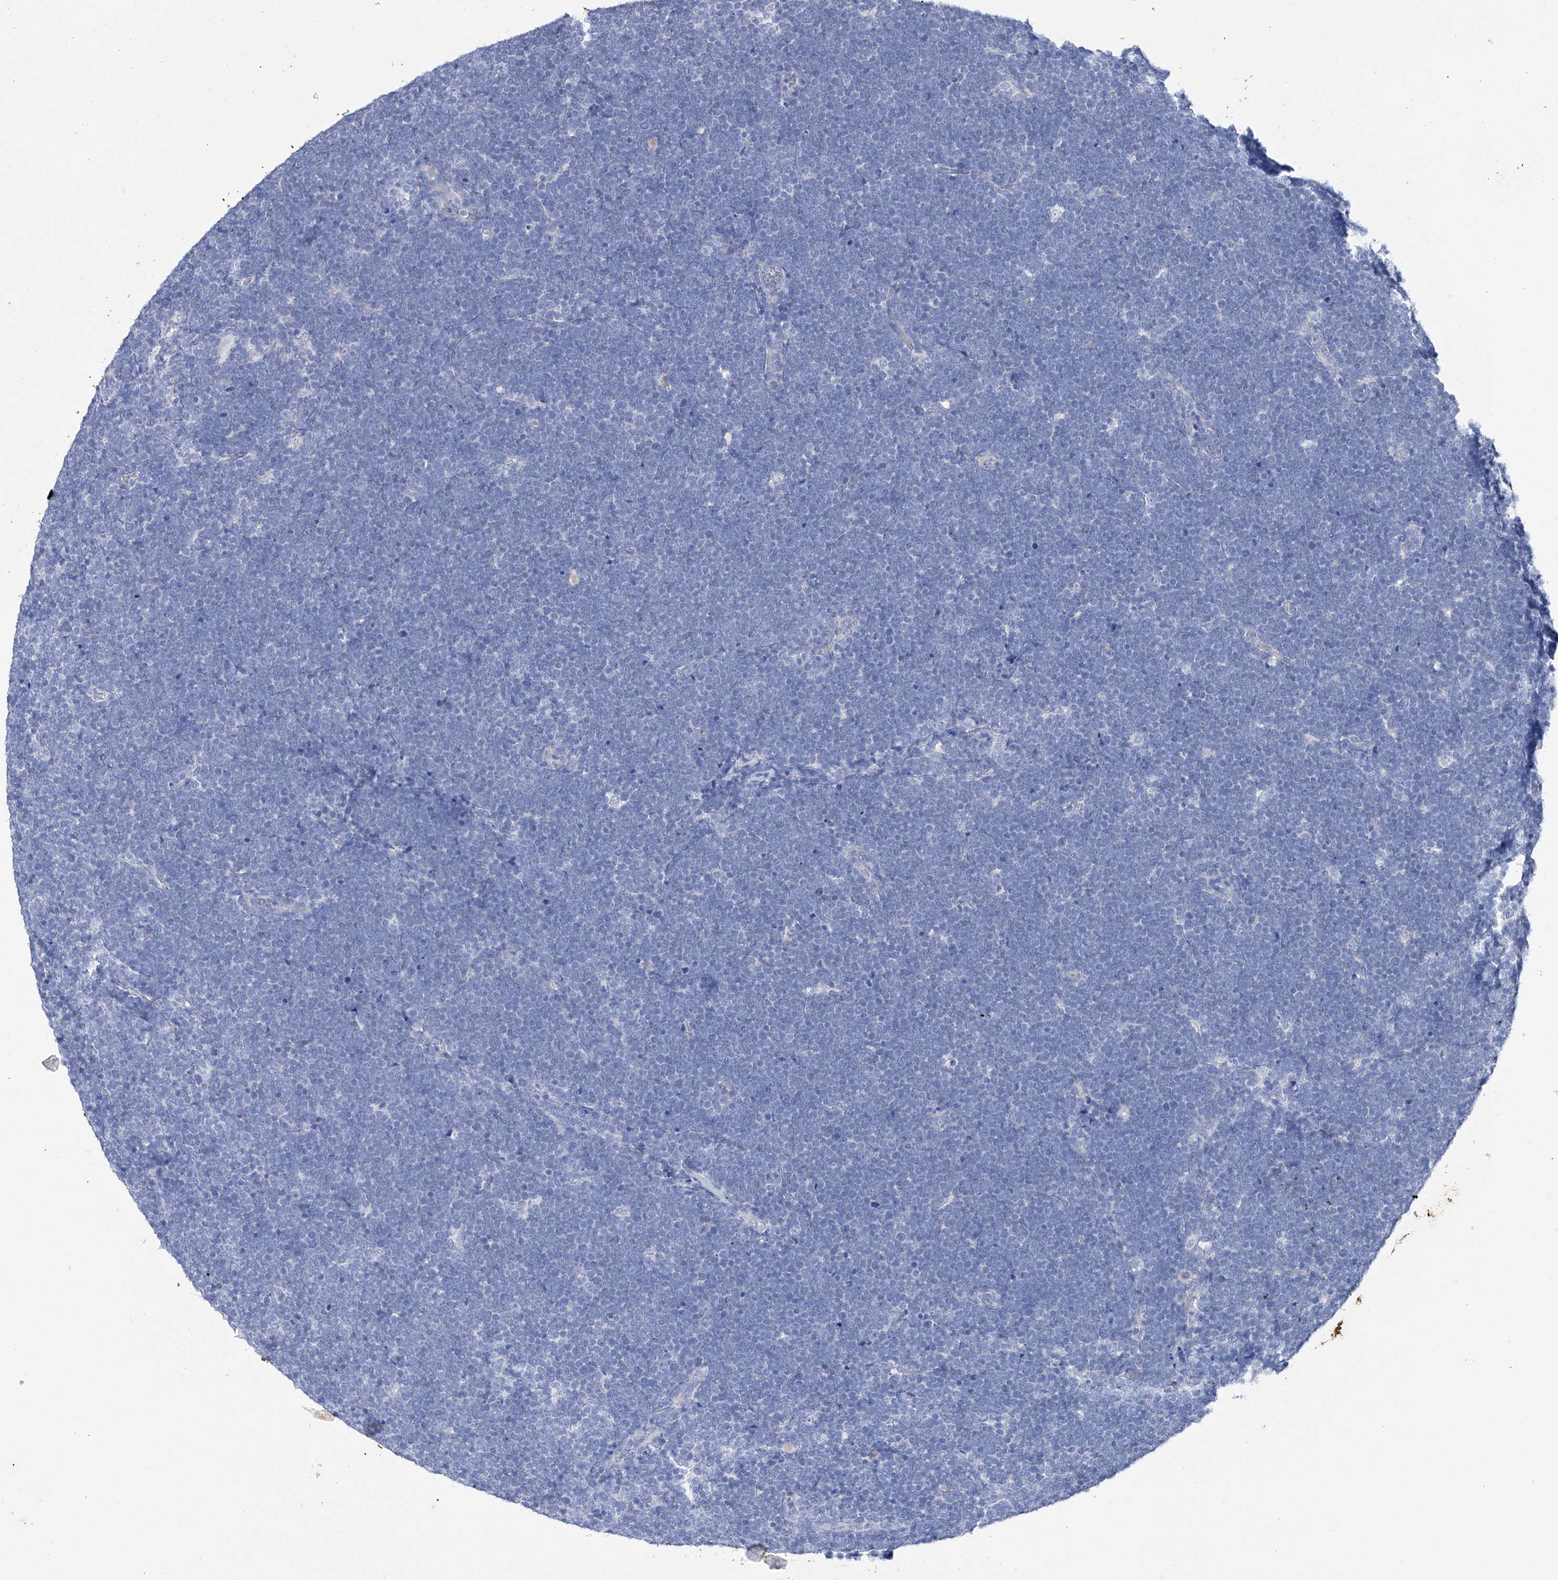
{"staining": {"intensity": "negative", "quantity": "none", "location": "none"}, "tissue": "lymphoma", "cell_type": "Tumor cells", "image_type": "cancer", "snomed": [{"axis": "morphology", "description": "Malignant lymphoma, non-Hodgkin's type, High grade"}, {"axis": "topography", "description": "Lymph node"}], "caption": "Immunohistochemical staining of lymphoma shows no significant expression in tumor cells.", "gene": "ADRA1A", "patient": {"sex": "male", "age": 13}}